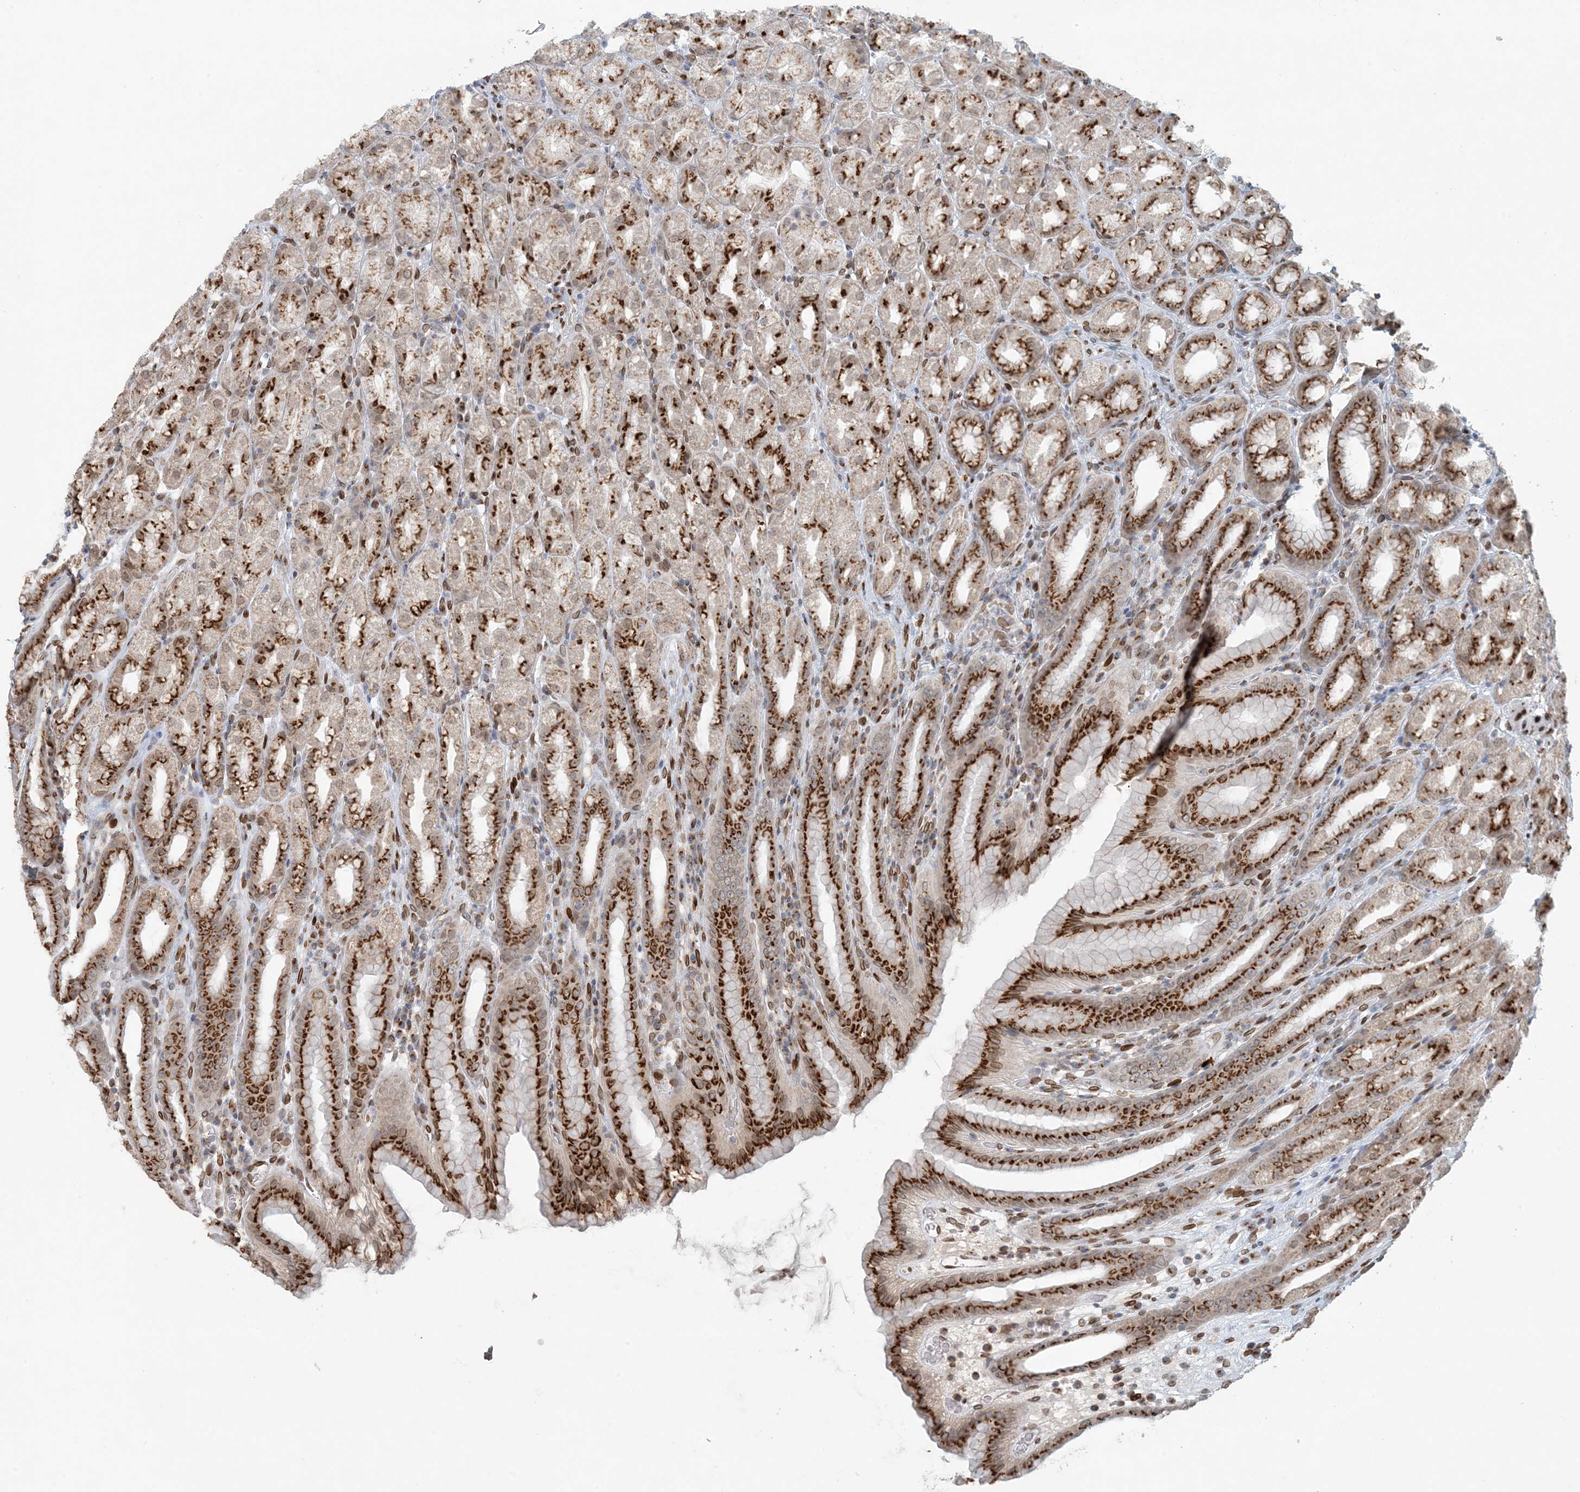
{"staining": {"intensity": "strong", "quantity": "25%-75%", "location": "cytoplasmic/membranous"}, "tissue": "stomach", "cell_type": "Glandular cells", "image_type": "normal", "snomed": [{"axis": "morphology", "description": "Normal tissue, NOS"}, {"axis": "topography", "description": "Stomach, upper"}], "caption": "About 25%-75% of glandular cells in benign human stomach reveal strong cytoplasmic/membranous protein expression as visualized by brown immunohistochemical staining.", "gene": "SLC35A2", "patient": {"sex": "male", "age": 68}}